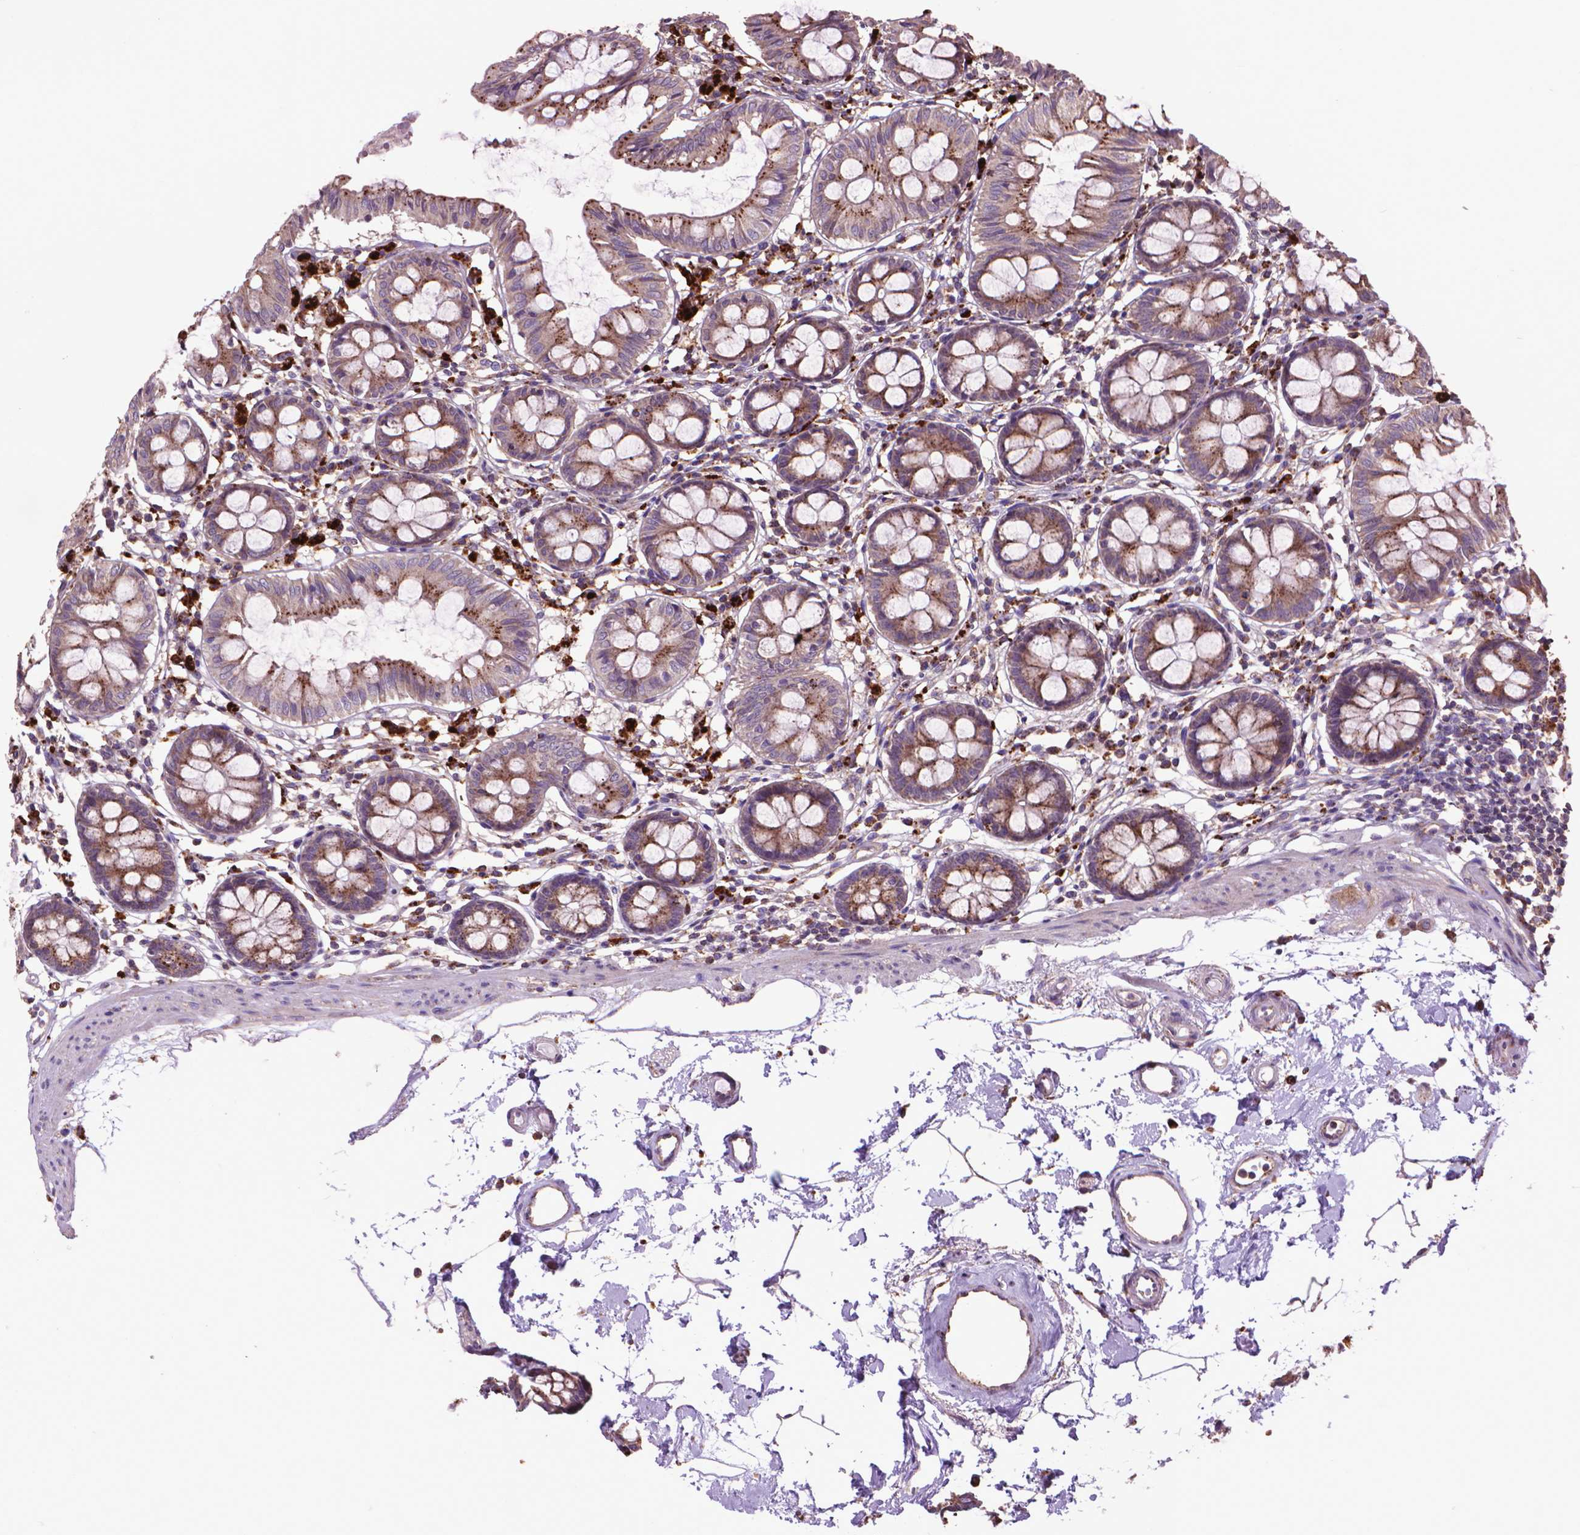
{"staining": {"intensity": "negative", "quantity": "none", "location": "none"}, "tissue": "colon", "cell_type": "Endothelial cells", "image_type": "normal", "snomed": [{"axis": "morphology", "description": "Normal tissue, NOS"}, {"axis": "topography", "description": "Colon"}], "caption": "A high-resolution image shows immunohistochemistry staining of normal colon, which displays no significant positivity in endothelial cells. (Brightfield microscopy of DAB IHC at high magnification).", "gene": "GLB1", "patient": {"sex": "female", "age": 84}}